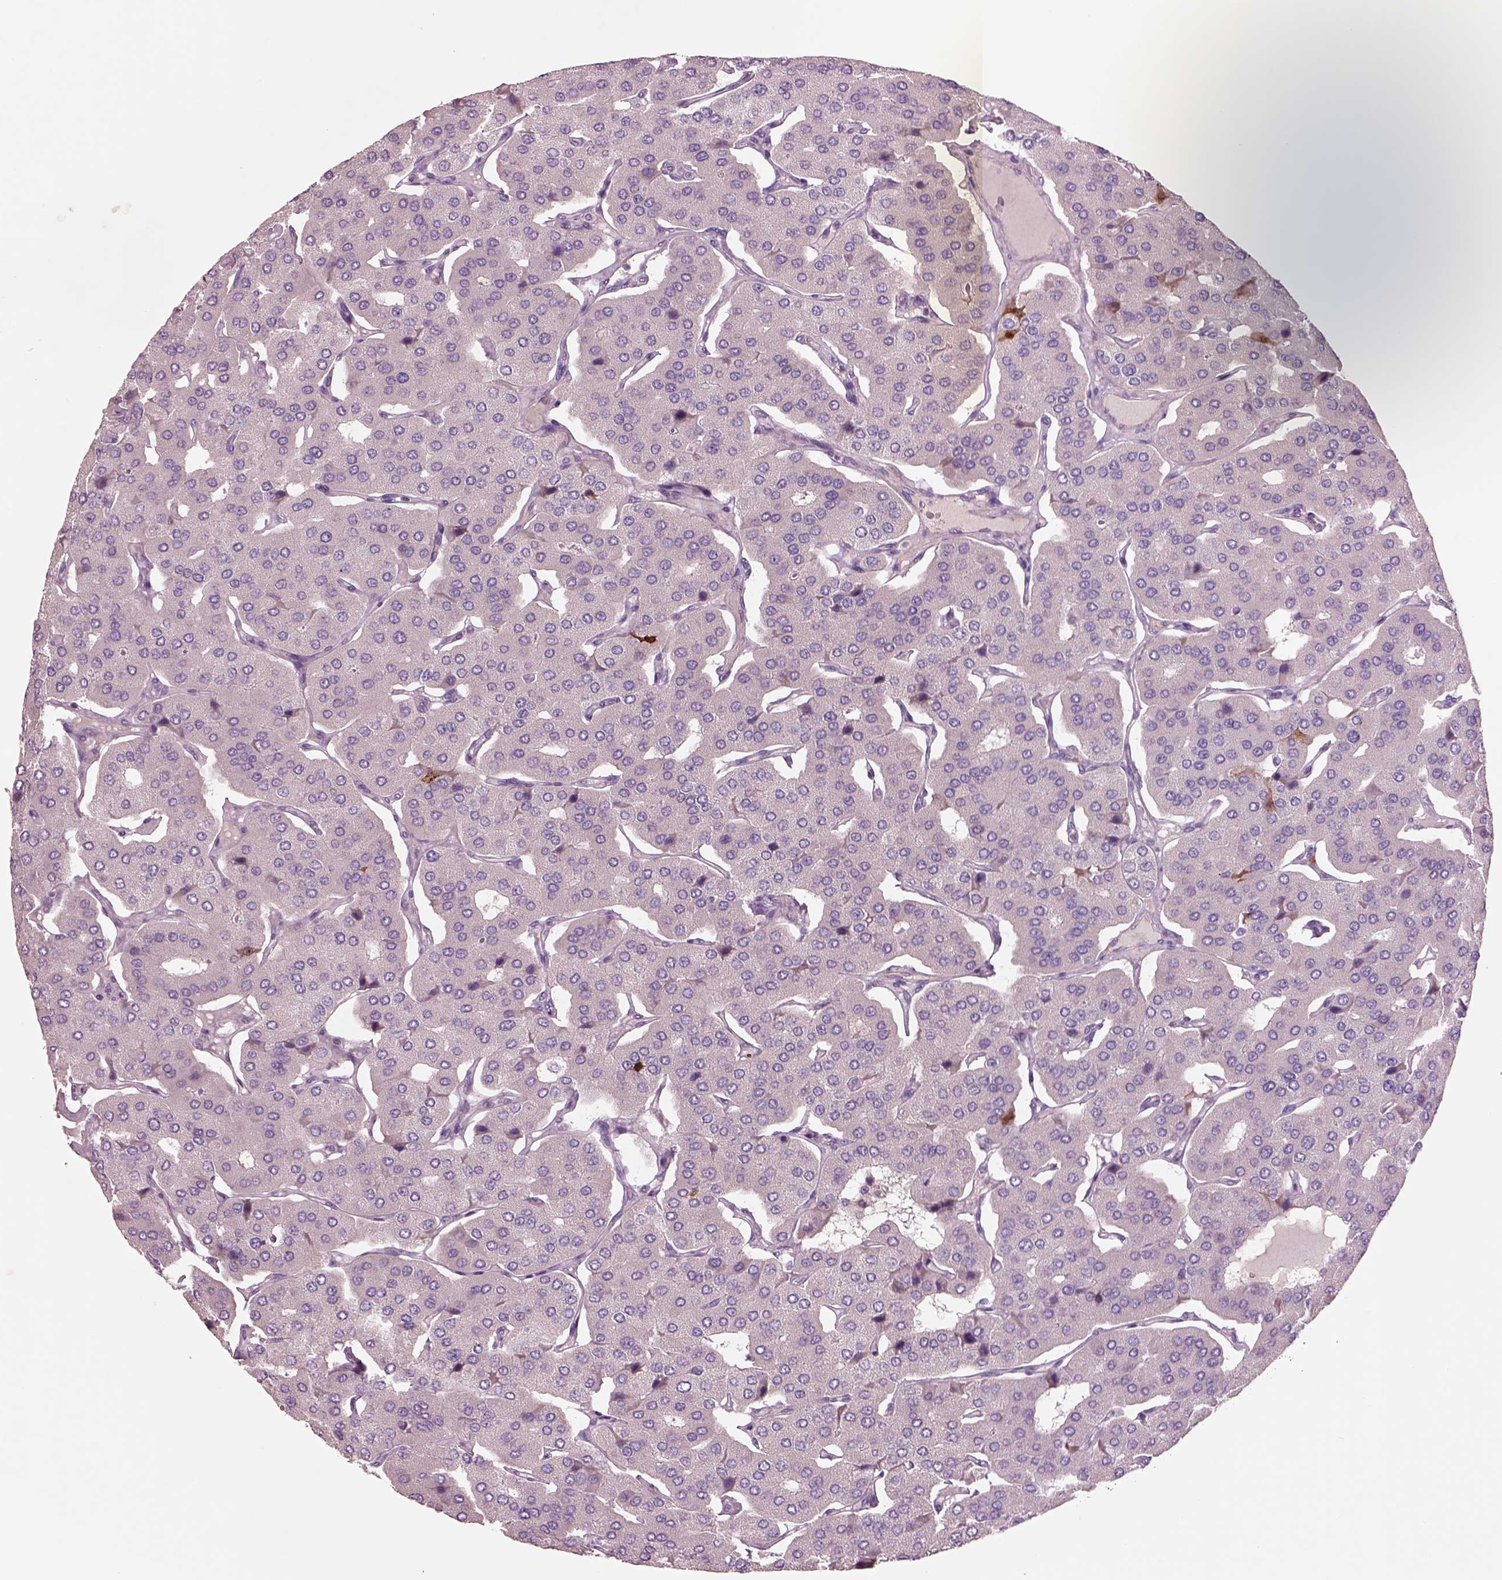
{"staining": {"intensity": "negative", "quantity": "none", "location": "none"}, "tissue": "parathyroid gland", "cell_type": "Glandular cells", "image_type": "normal", "snomed": [{"axis": "morphology", "description": "Normal tissue, NOS"}, {"axis": "morphology", "description": "Adenoma, NOS"}, {"axis": "topography", "description": "Parathyroid gland"}], "caption": "Immunohistochemistry (IHC) histopathology image of benign parathyroid gland stained for a protein (brown), which demonstrates no staining in glandular cells.", "gene": "PLPP7", "patient": {"sex": "female", "age": 86}}